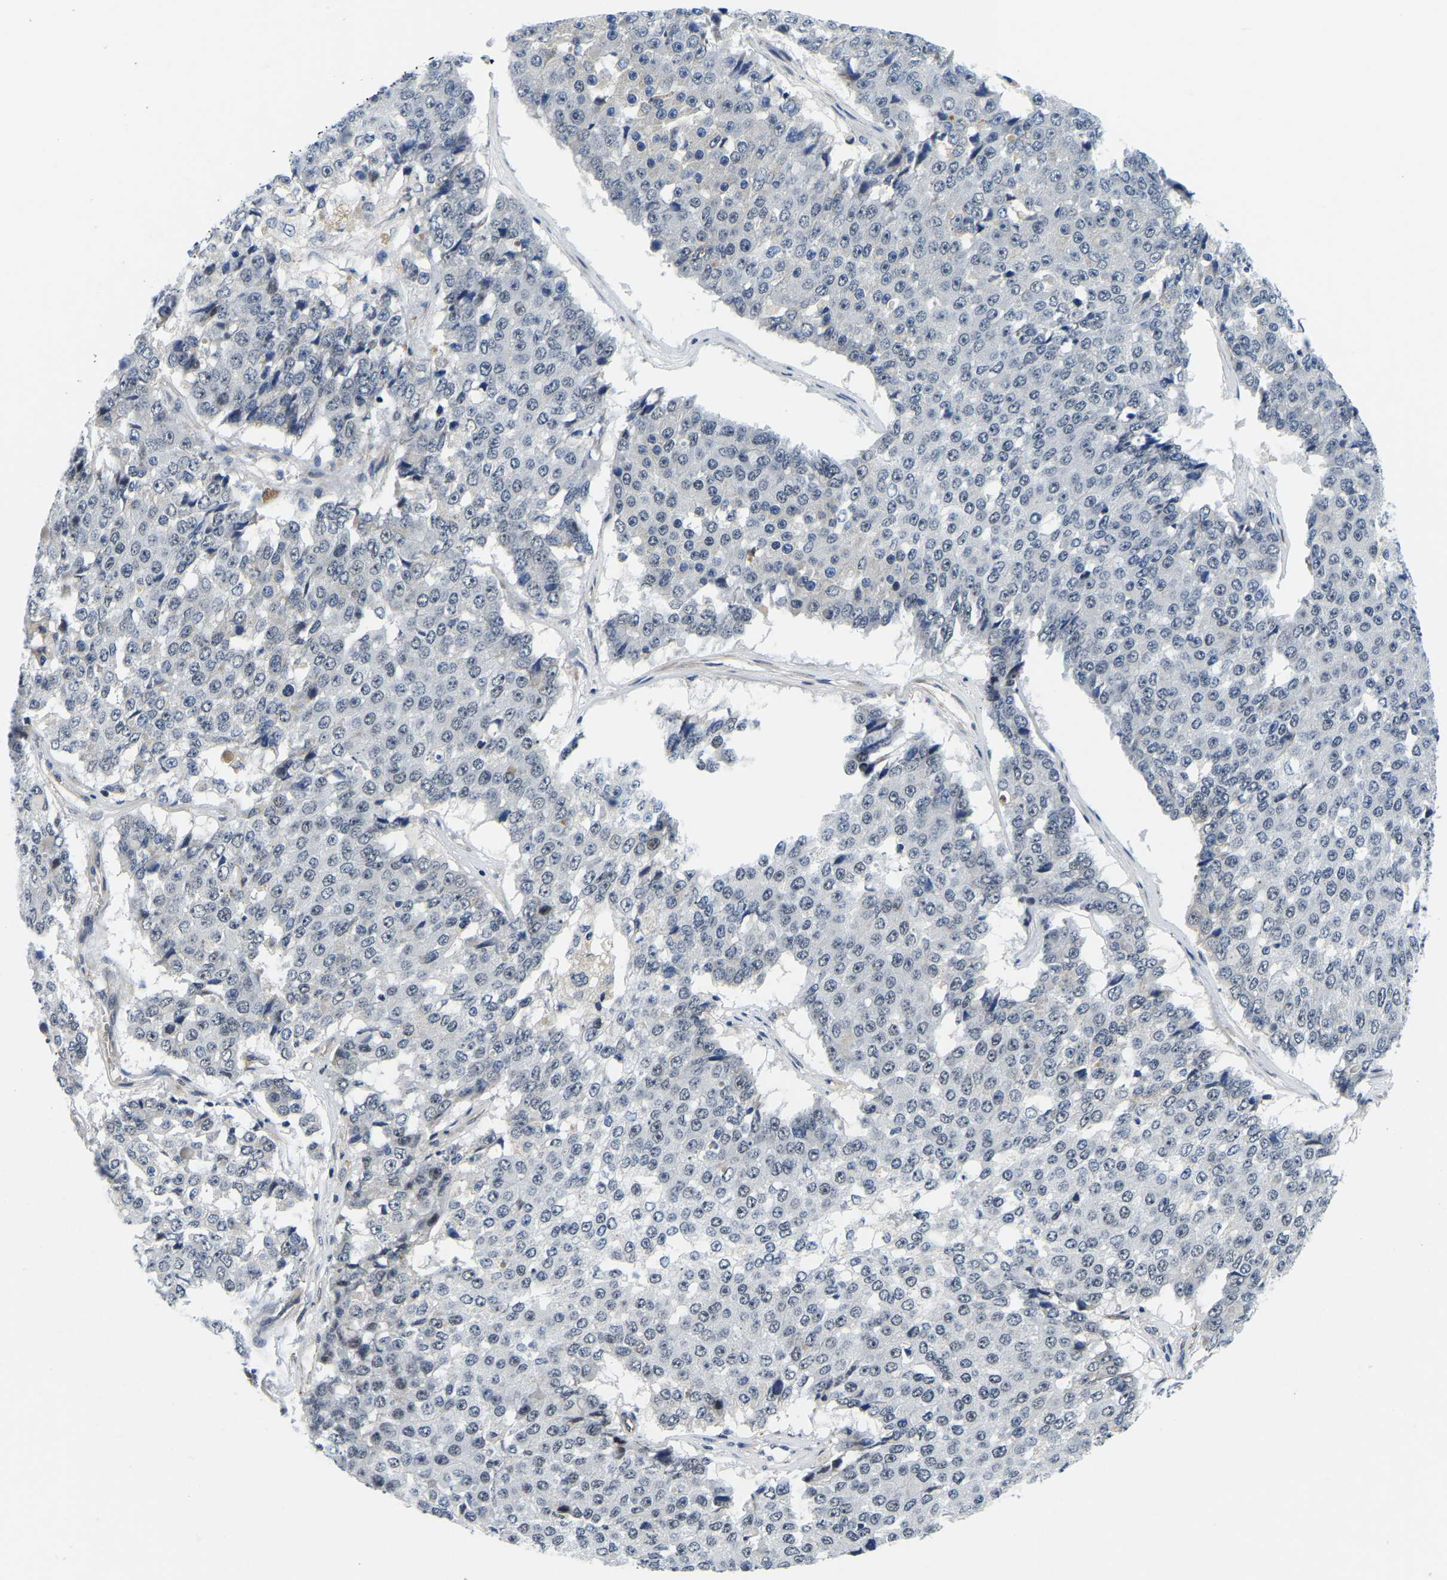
{"staining": {"intensity": "negative", "quantity": "none", "location": "none"}, "tissue": "pancreatic cancer", "cell_type": "Tumor cells", "image_type": "cancer", "snomed": [{"axis": "morphology", "description": "Adenocarcinoma, NOS"}, {"axis": "topography", "description": "Pancreas"}], "caption": "A histopathology image of pancreatic cancer (adenocarcinoma) stained for a protein exhibits no brown staining in tumor cells. (DAB (3,3'-diaminobenzidine) IHC, high magnification).", "gene": "POLDIP3", "patient": {"sex": "male", "age": 50}}